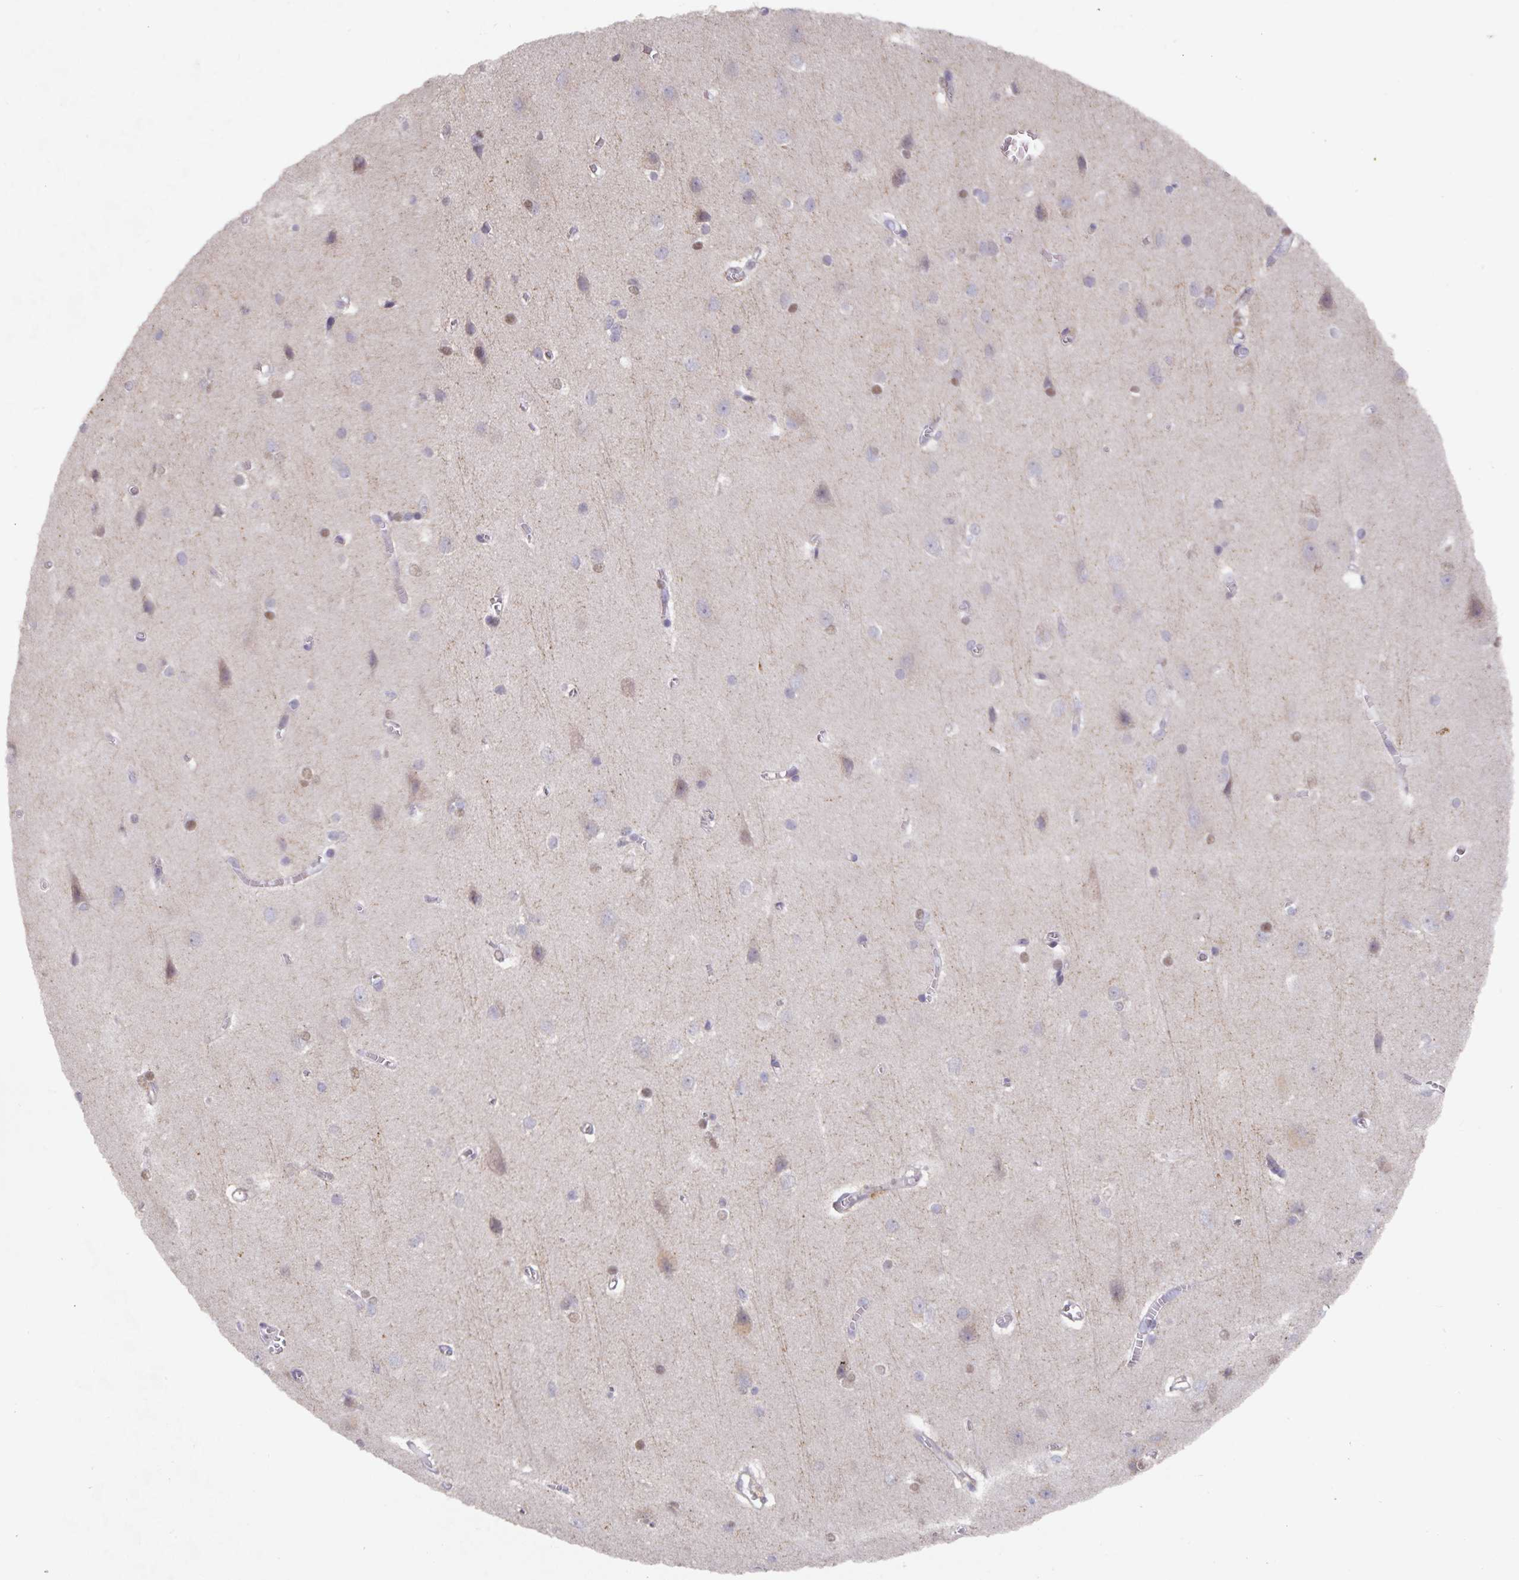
{"staining": {"intensity": "weak", "quantity": "25%-75%", "location": "cytoplasmic/membranous"}, "tissue": "cerebral cortex", "cell_type": "Endothelial cells", "image_type": "normal", "snomed": [{"axis": "morphology", "description": "Normal tissue, NOS"}, {"axis": "topography", "description": "Cerebral cortex"}], "caption": "IHC (DAB (3,3'-diaminobenzidine)) staining of benign cerebral cortex demonstrates weak cytoplasmic/membranous protein positivity in approximately 25%-75% of endothelial cells.", "gene": "HEPN1", "patient": {"sex": "male", "age": 37}}